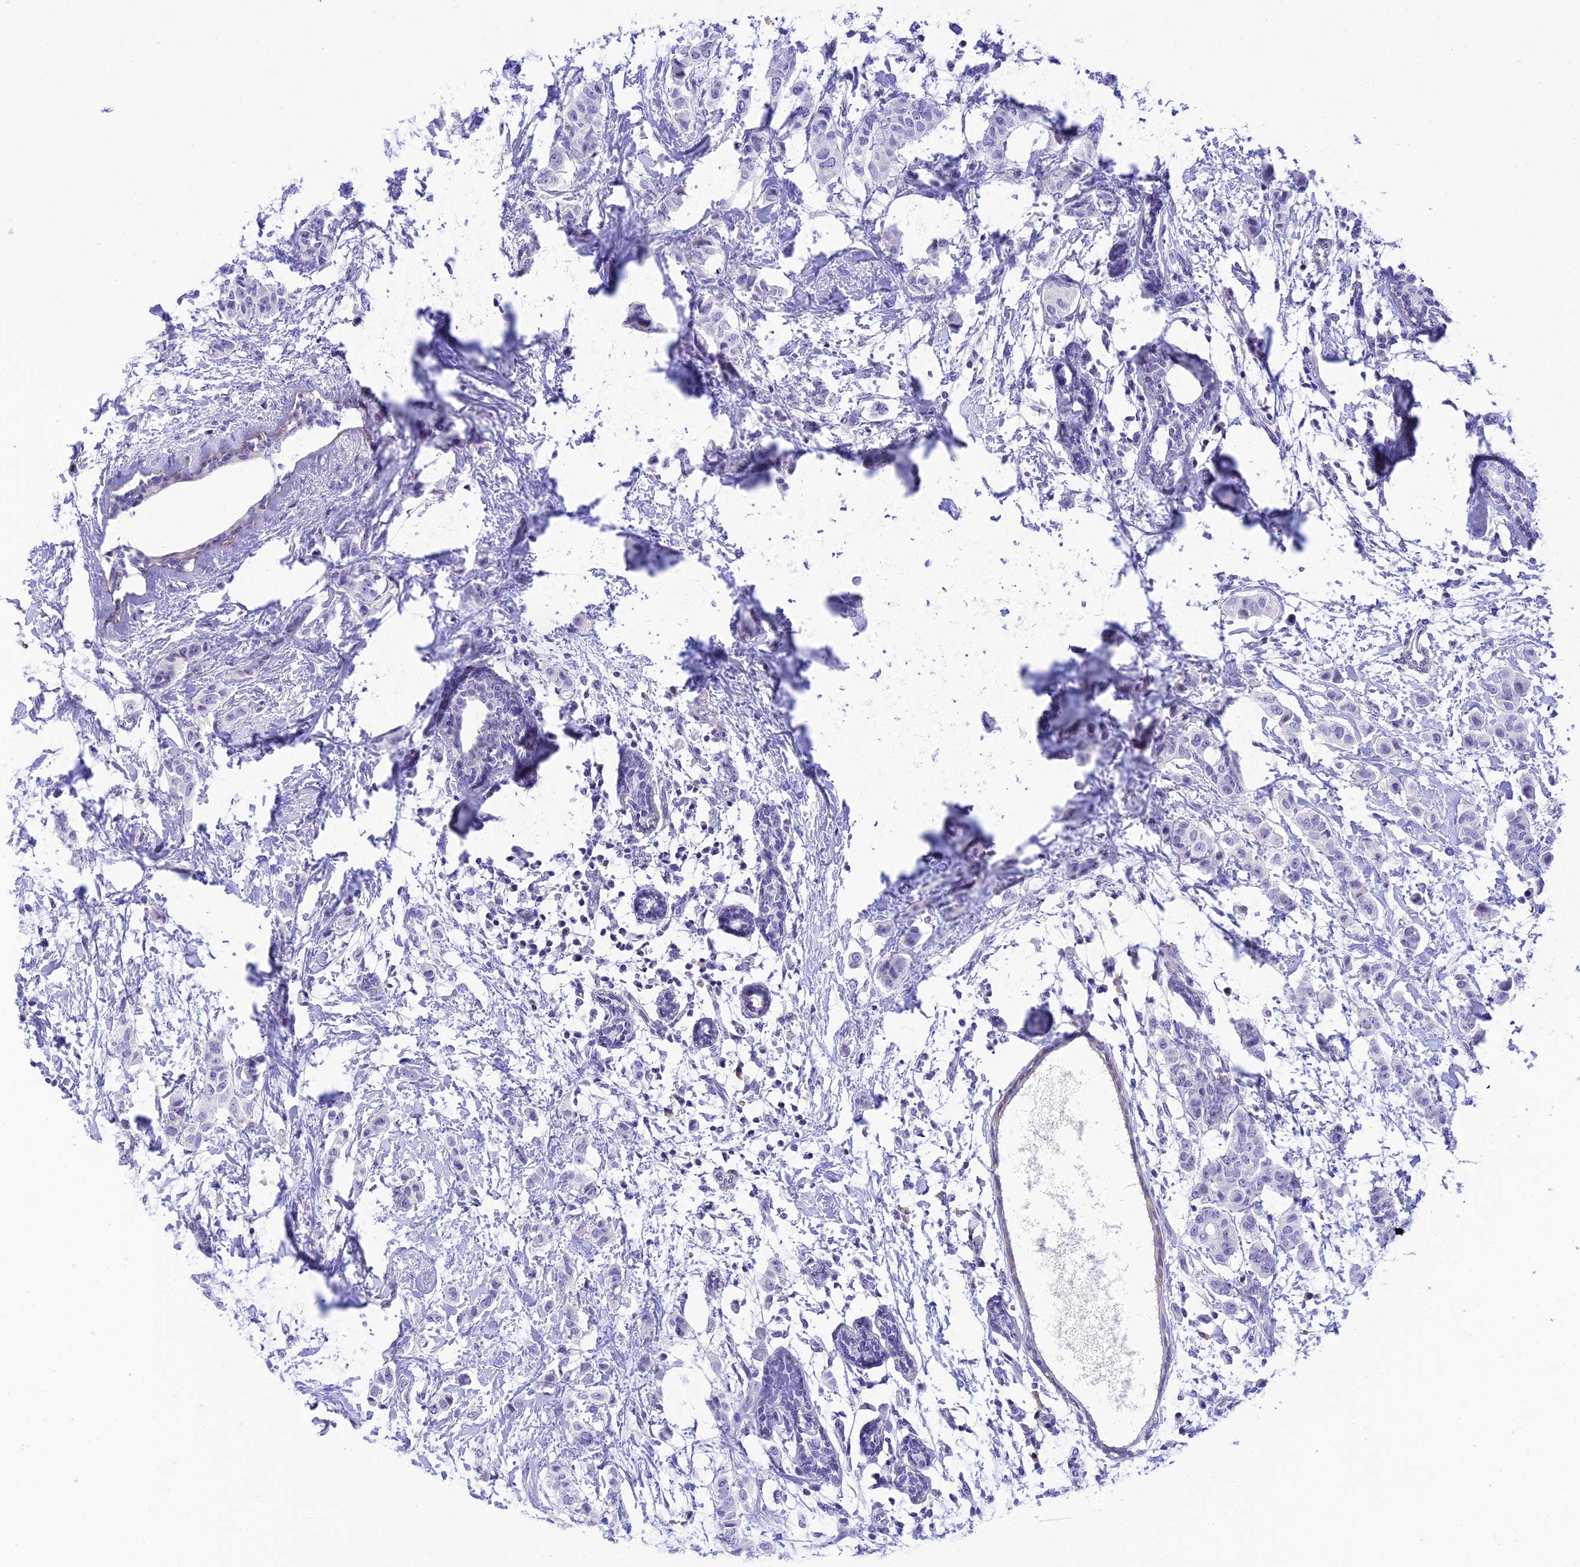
{"staining": {"intensity": "negative", "quantity": "none", "location": "none"}, "tissue": "breast cancer", "cell_type": "Tumor cells", "image_type": "cancer", "snomed": [{"axis": "morphology", "description": "Duct carcinoma"}, {"axis": "topography", "description": "Breast"}], "caption": "Immunohistochemistry (IHC) micrograph of breast cancer (invasive ductal carcinoma) stained for a protein (brown), which reveals no expression in tumor cells.", "gene": "ZDHHC16", "patient": {"sex": "female", "age": 40}}